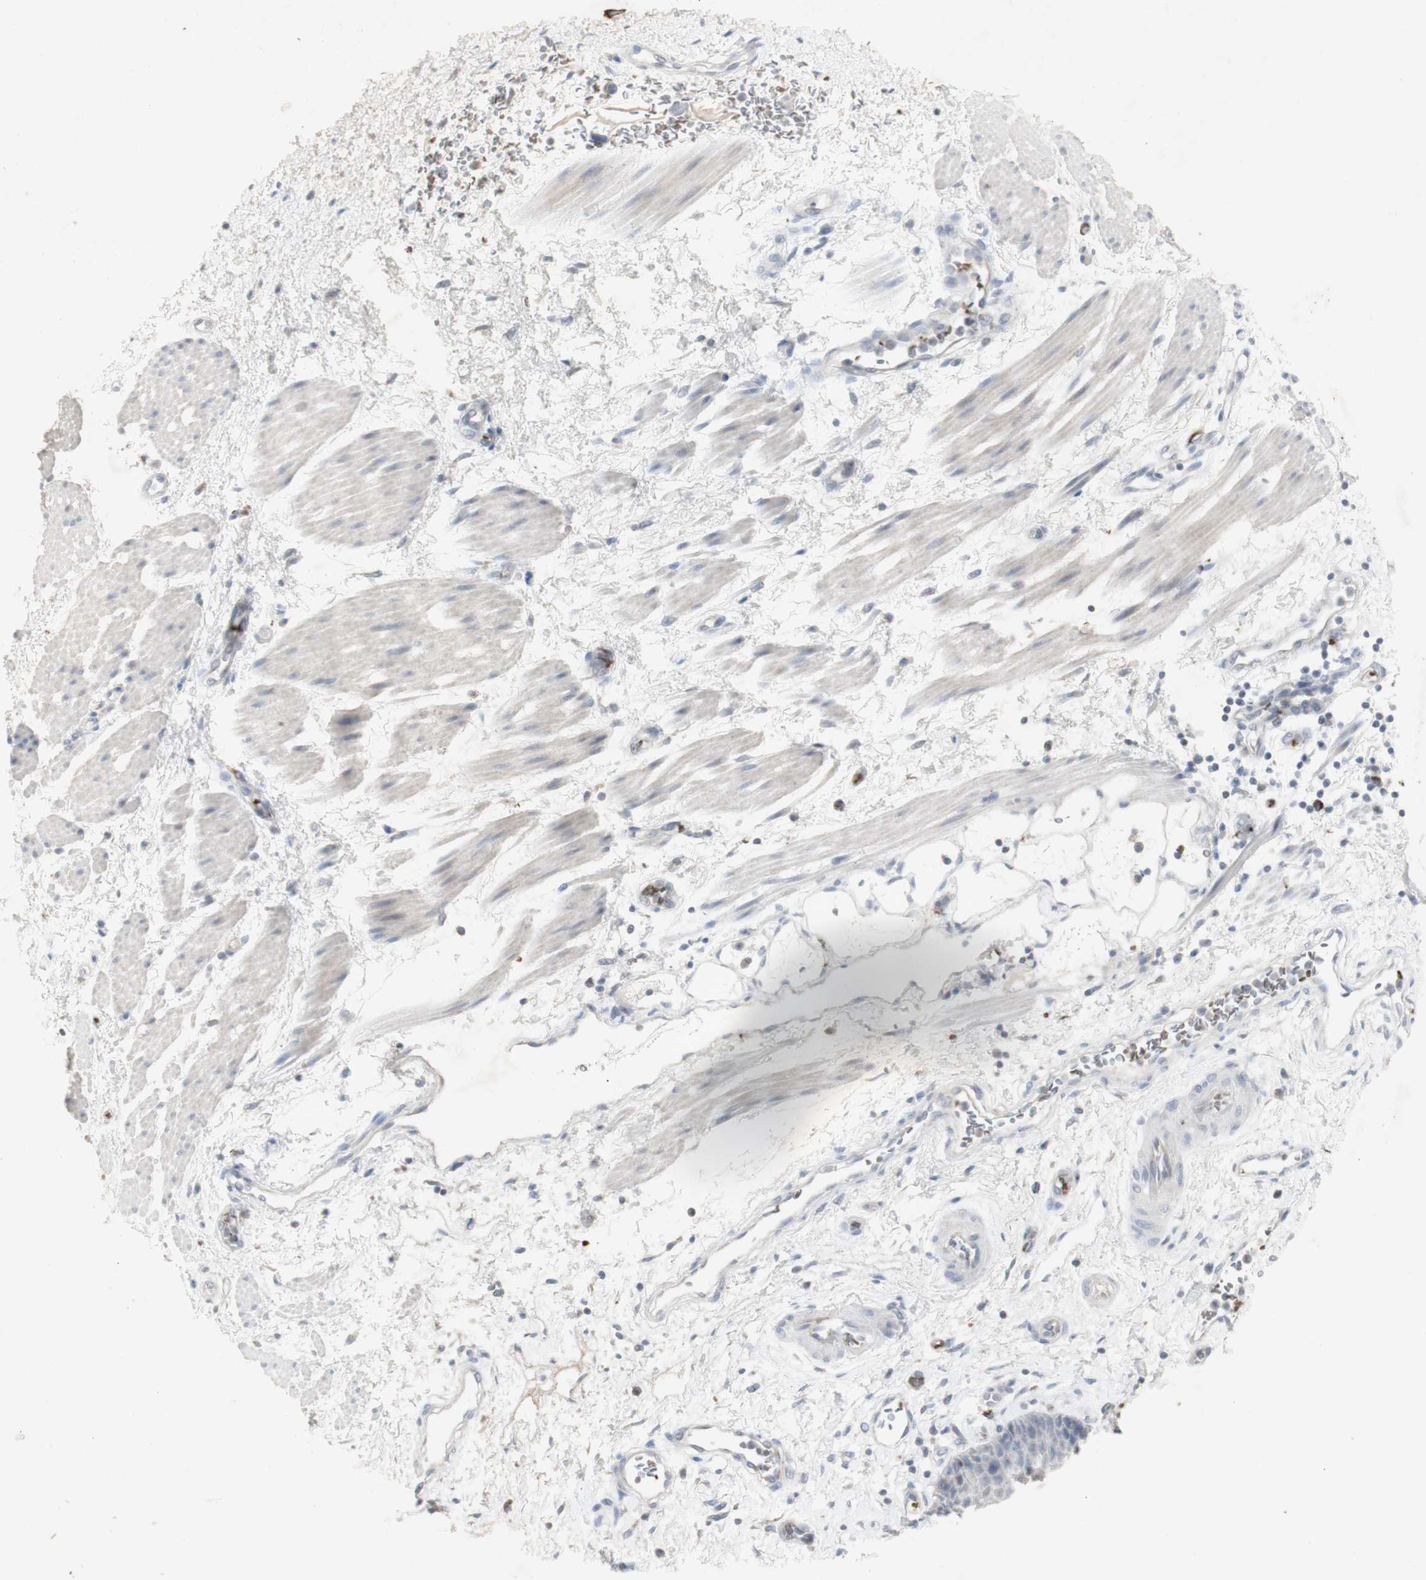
{"staining": {"intensity": "weak", "quantity": ">75%", "location": "cytoplasmic/membranous"}, "tissue": "esophagus", "cell_type": "Squamous epithelial cells", "image_type": "normal", "snomed": [{"axis": "morphology", "description": "Normal tissue, NOS"}, {"axis": "topography", "description": "Esophagus"}], "caption": "A low amount of weak cytoplasmic/membranous positivity is appreciated in about >75% of squamous epithelial cells in benign esophagus.", "gene": "INS", "patient": {"sex": "male", "age": 54}}